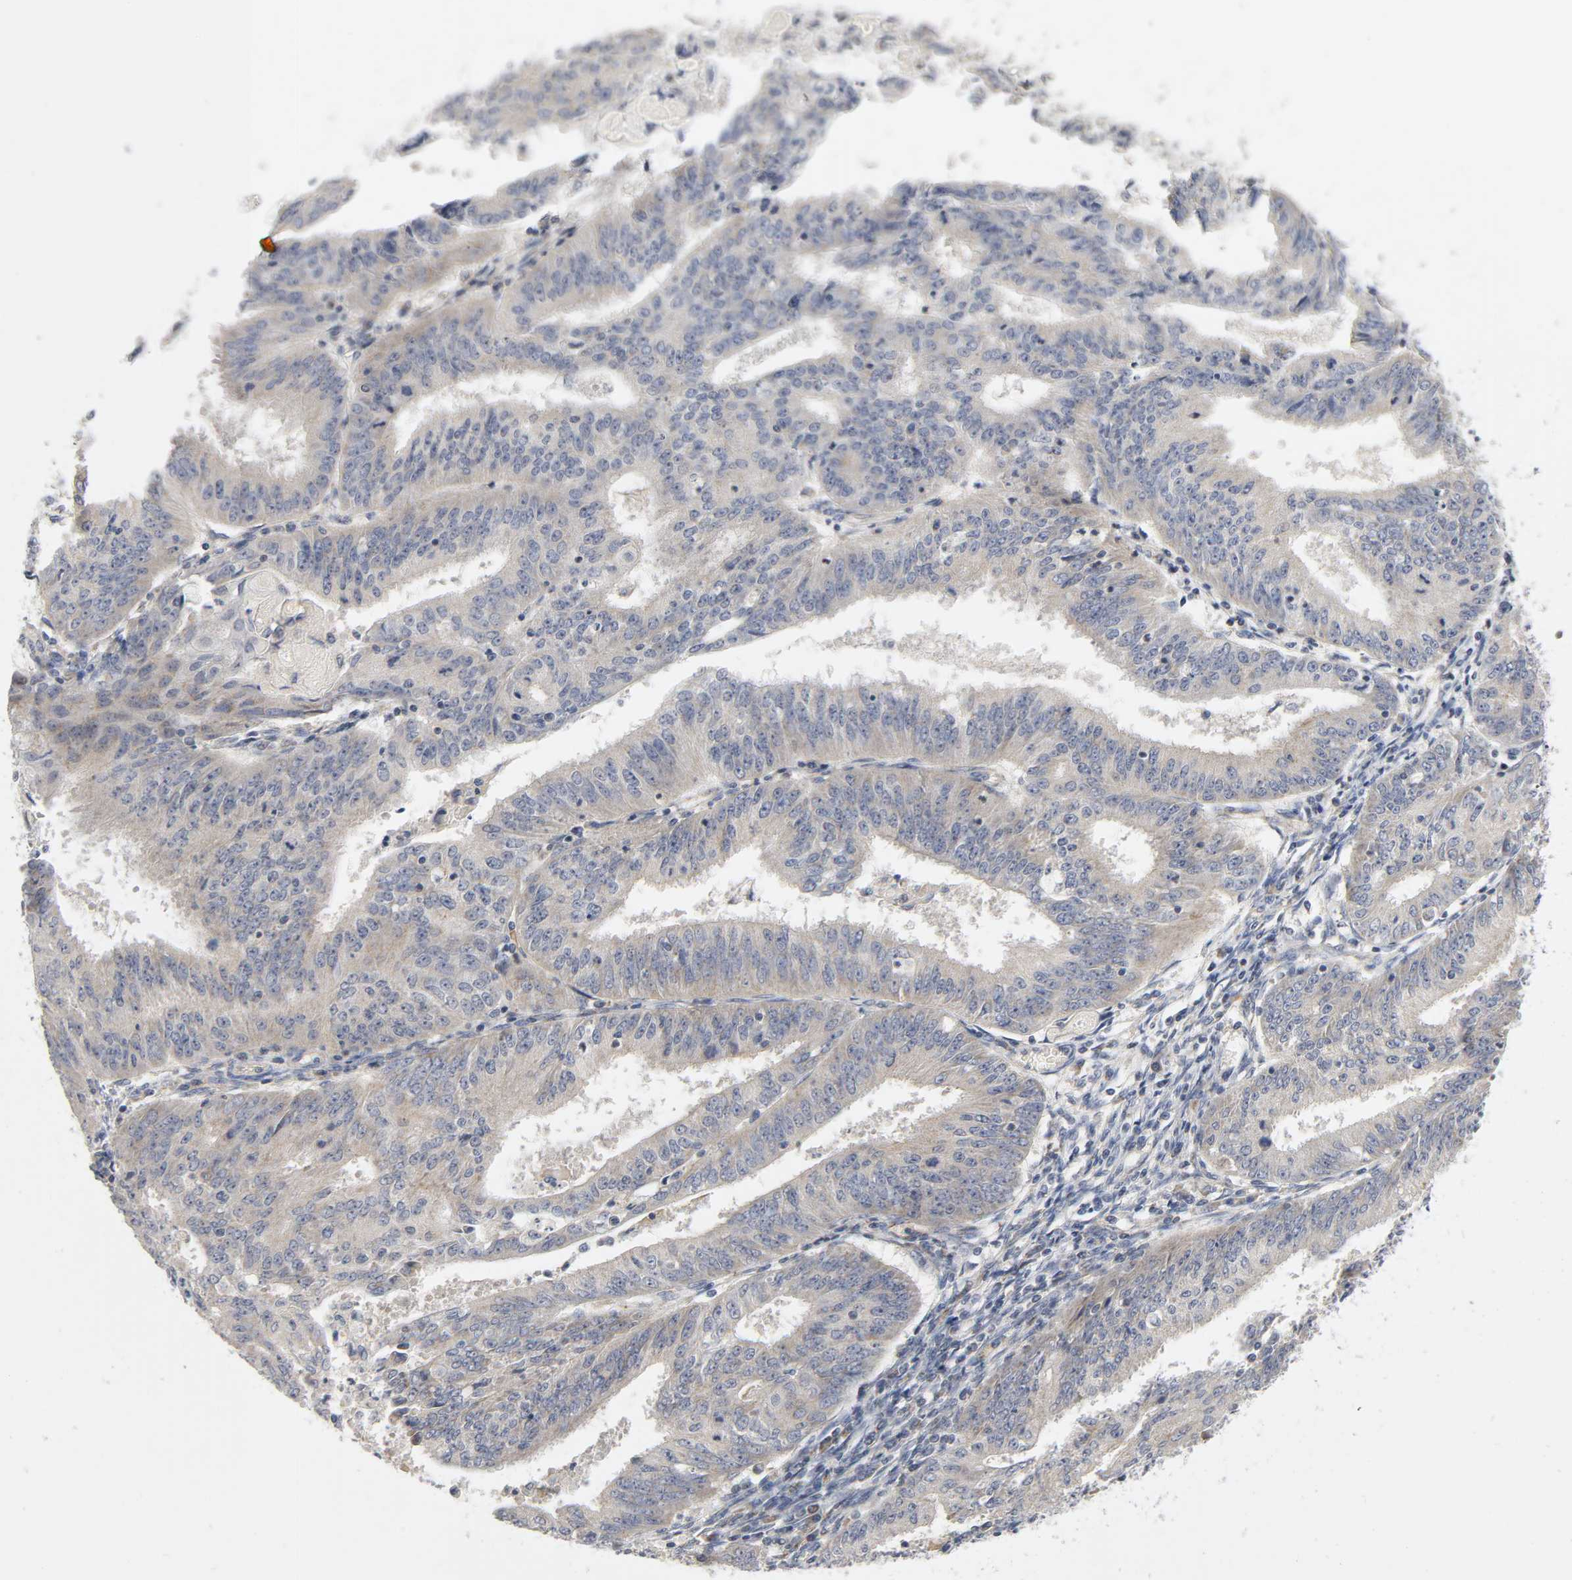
{"staining": {"intensity": "weak", "quantity": ">75%", "location": "cytoplasmic/membranous"}, "tissue": "endometrial cancer", "cell_type": "Tumor cells", "image_type": "cancer", "snomed": [{"axis": "morphology", "description": "Adenocarcinoma, NOS"}, {"axis": "topography", "description": "Endometrium"}], "caption": "Adenocarcinoma (endometrial) stained with IHC demonstrates weak cytoplasmic/membranous positivity in about >75% of tumor cells.", "gene": "NRP1", "patient": {"sex": "female", "age": 42}}